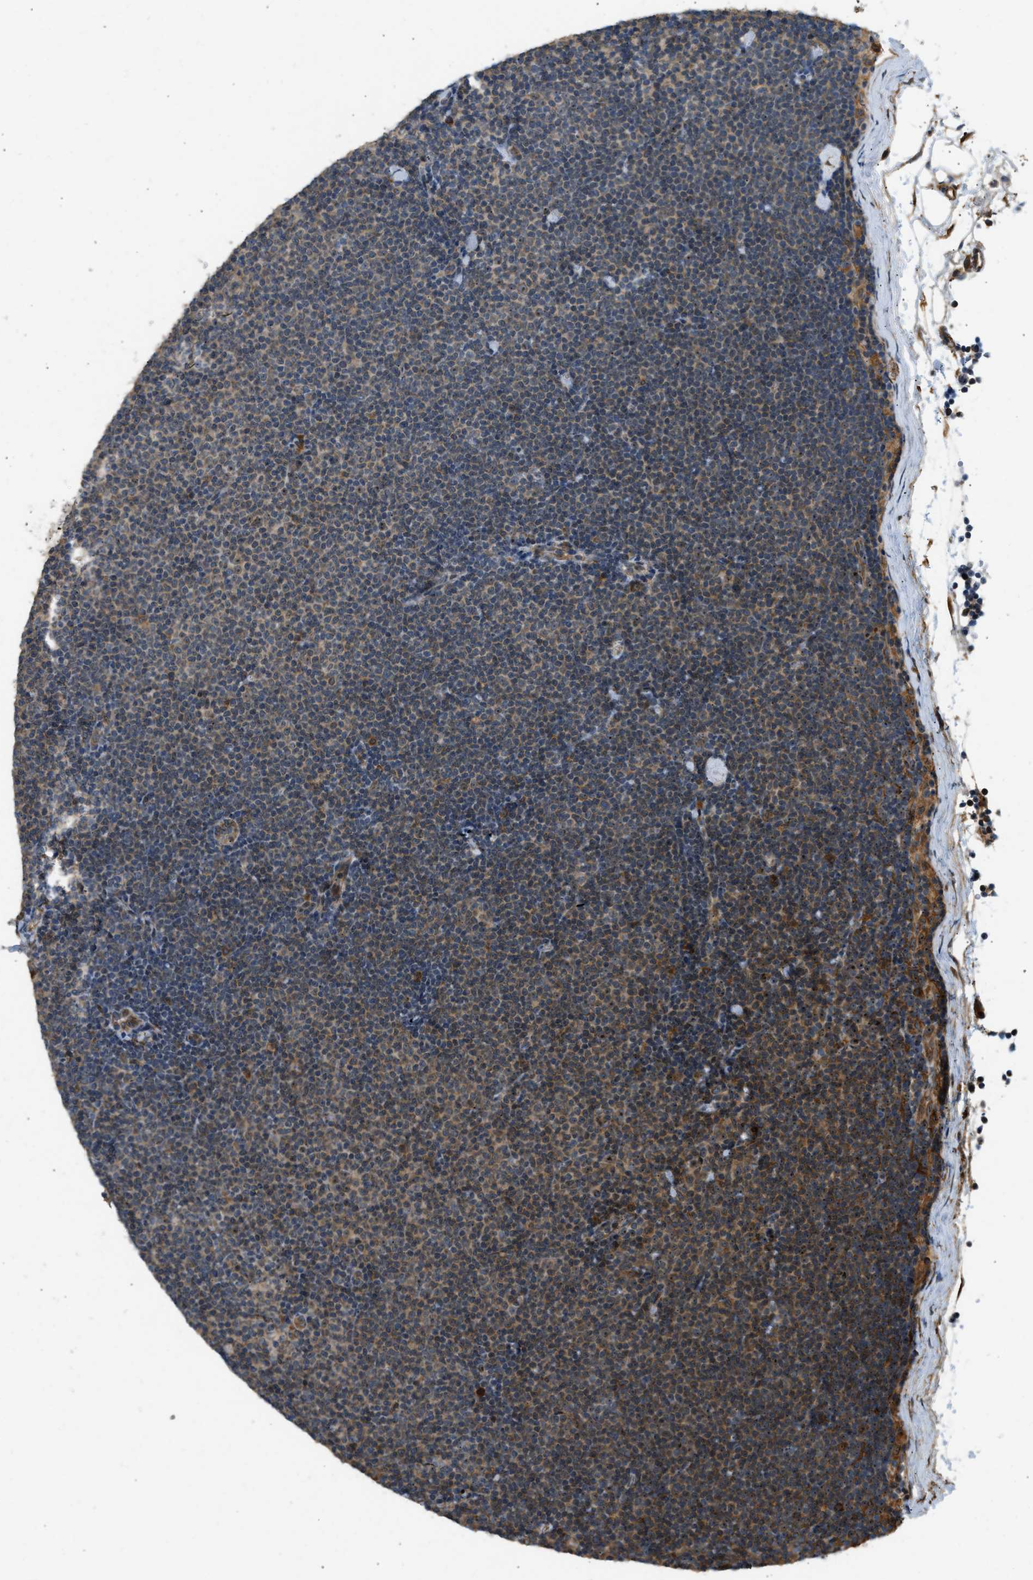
{"staining": {"intensity": "moderate", "quantity": "25%-75%", "location": "cytoplasmic/membranous,nuclear"}, "tissue": "lymphoma", "cell_type": "Tumor cells", "image_type": "cancer", "snomed": [{"axis": "morphology", "description": "Malignant lymphoma, non-Hodgkin's type, Low grade"}, {"axis": "topography", "description": "Lymph node"}], "caption": "Human malignant lymphoma, non-Hodgkin's type (low-grade) stained with a brown dye shows moderate cytoplasmic/membranous and nuclear positive expression in about 25%-75% of tumor cells.", "gene": "OS9", "patient": {"sex": "female", "age": 53}}